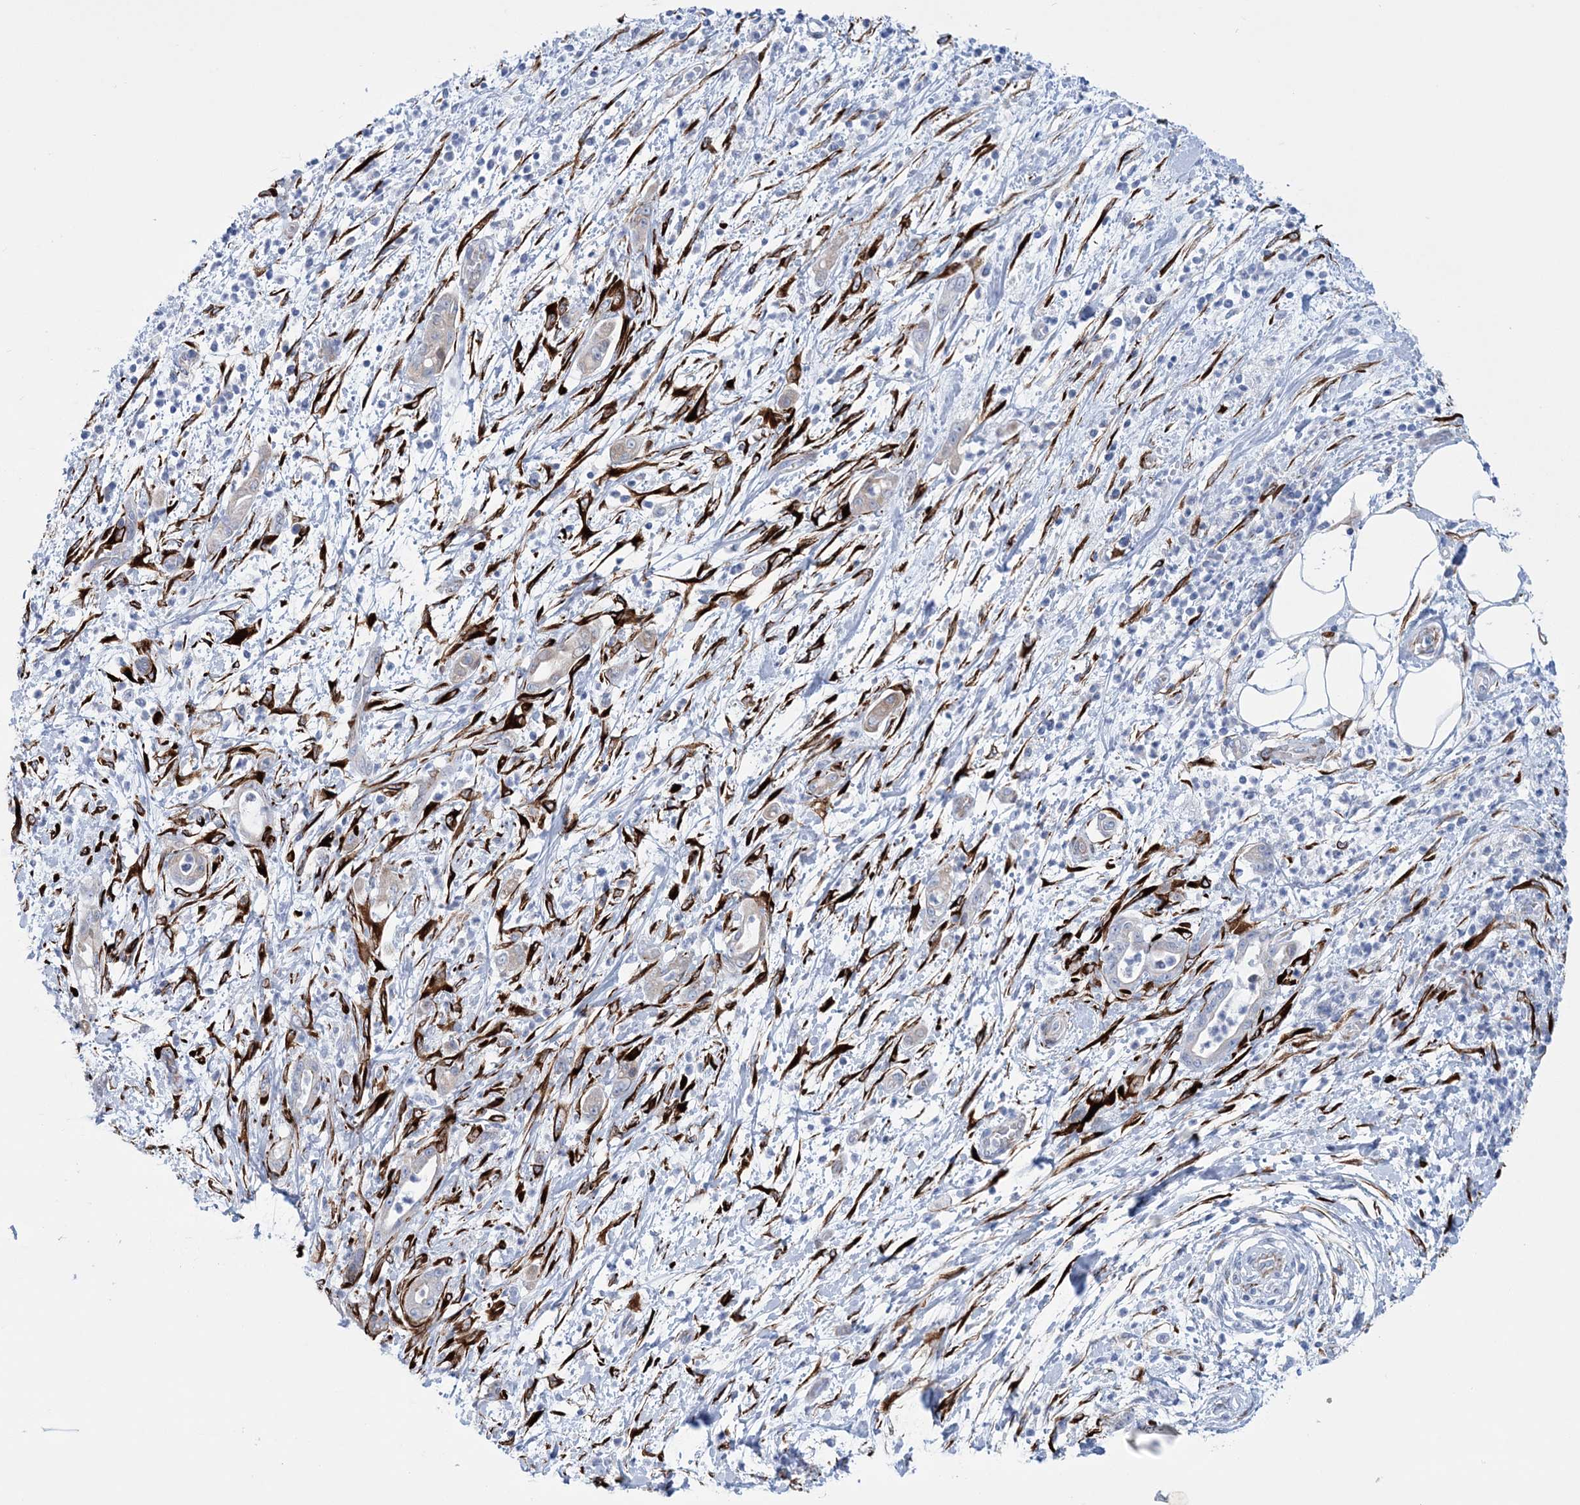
{"staining": {"intensity": "weak", "quantity": "<25%", "location": "cytoplasmic/membranous"}, "tissue": "pancreatic cancer", "cell_type": "Tumor cells", "image_type": "cancer", "snomed": [{"axis": "morphology", "description": "Adenocarcinoma, NOS"}, {"axis": "topography", "description": "Pancreas"}], "caption": "Immunohistochemical staining of human pancreatic adenocarcinoma displays no significant staining in tumor cells. (DAB (3,3'-diaminobenzidine) IHC with hematoxylin counter stain).", "gene": "RAB11FIP5", "patient": {"sex": "female", "age": 55}}